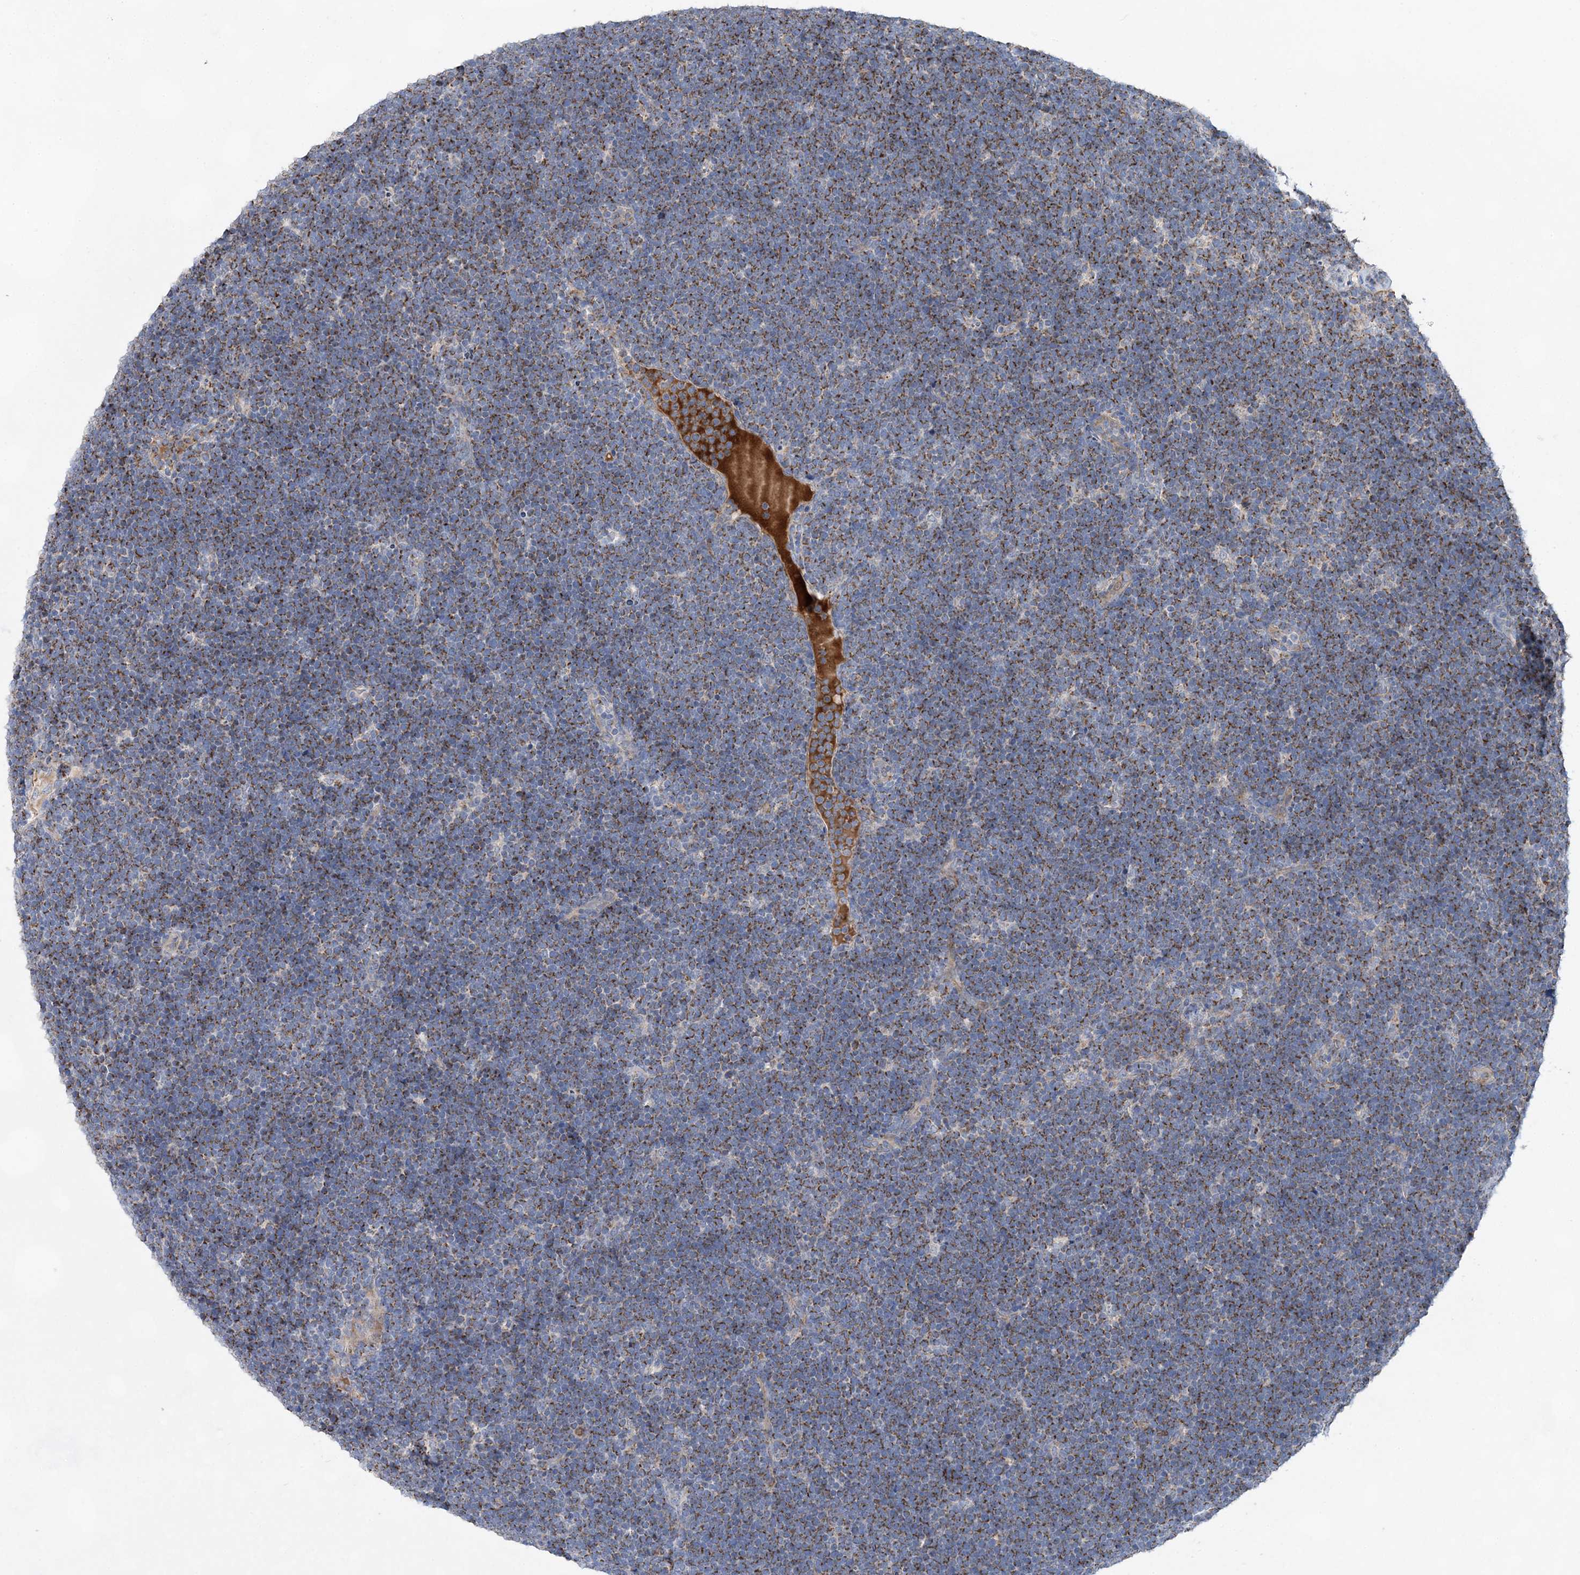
{"staining": {"intensity": "moderate", "quantity": ">75%", "location": "cytoplasmic/membranous"}, "tissue": "lymphoma", "cell_type": "Tumor cells", "image_type": "cancer", "snomed": [{"axis": "morphology", "description": "Malignant lymphoma, non-Hodgkin's type, High grade"}, {"axis": "topography", "description": "Lymph node"}], "caption": "Immunohistochemical staining of human malignant lymphoma, non-Hodgkin's type (high-grade) displays medium levels of moderate cytoplasmic/membranous staining in about >75% of tumor cells. Using DAB (3,3'-diaminobenzidine) (brown) and hematoxylin (blue) stains, captured at high magnification using brightfield microscopy.", "gene": "TRAPPC13", "patient": {"sex": "male", "age": 13}}